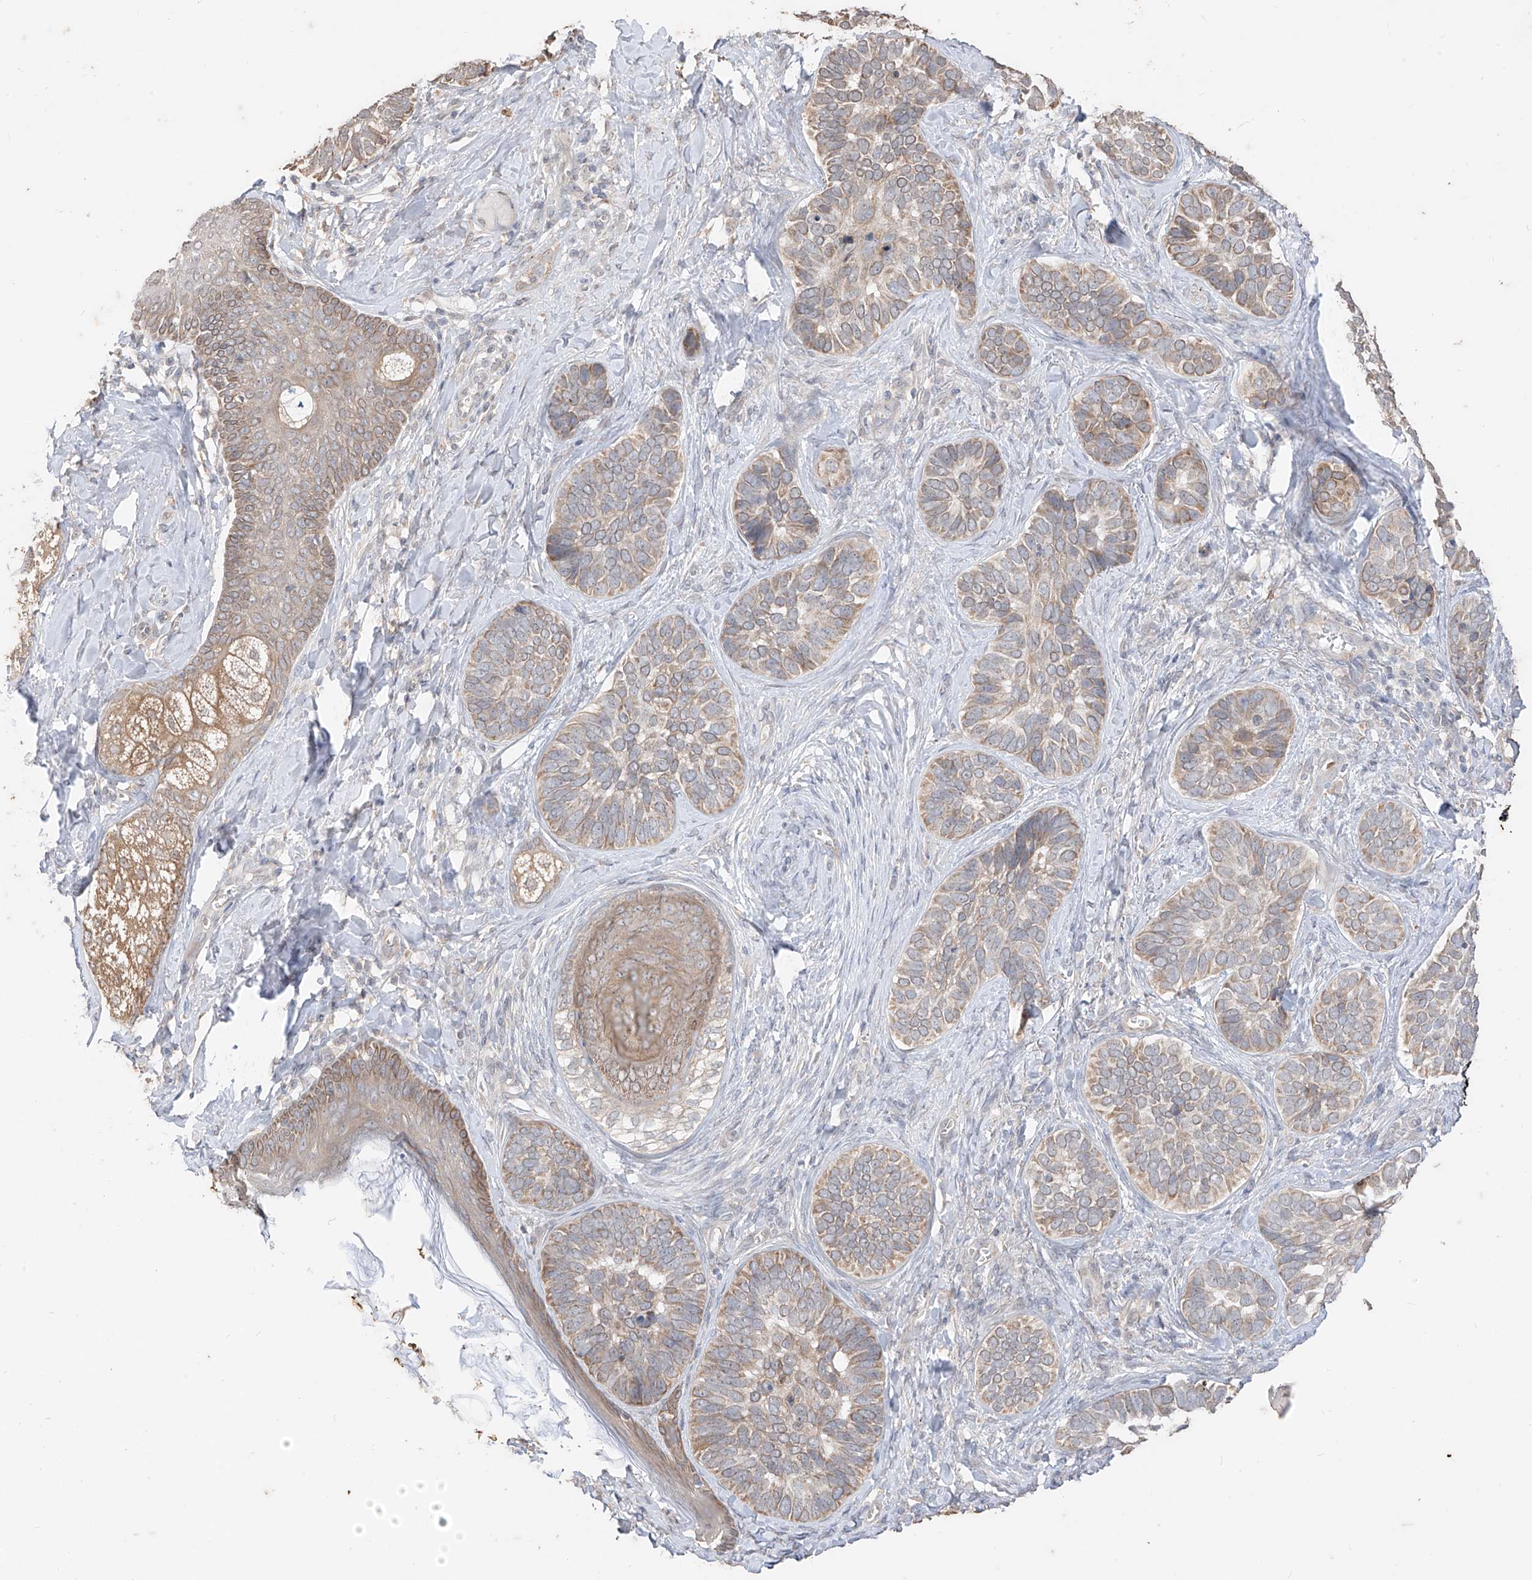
{"staining": {"intensity": "weak", "quantity": ">75%", "location": "cytoplasmic/membranous"}, "tissue": "skin cancer", "cell_type": "Tumor cells", "image_type": "cancer", "snomed": [{"axis": "morphology", "description": "Basal cell carcinoma"}, {"axis": "topography", "description": "Skin"}], "caption": "A histopathology image of human skin cancer stained for a protein displays weak cytoplasmic/membranous brown staining in tumor cells. (DAB IHC, brown staining for protein, blue staining for nuclei).", "gene": "MTUS2", "patient": {"sex": "male", "age": 62}}